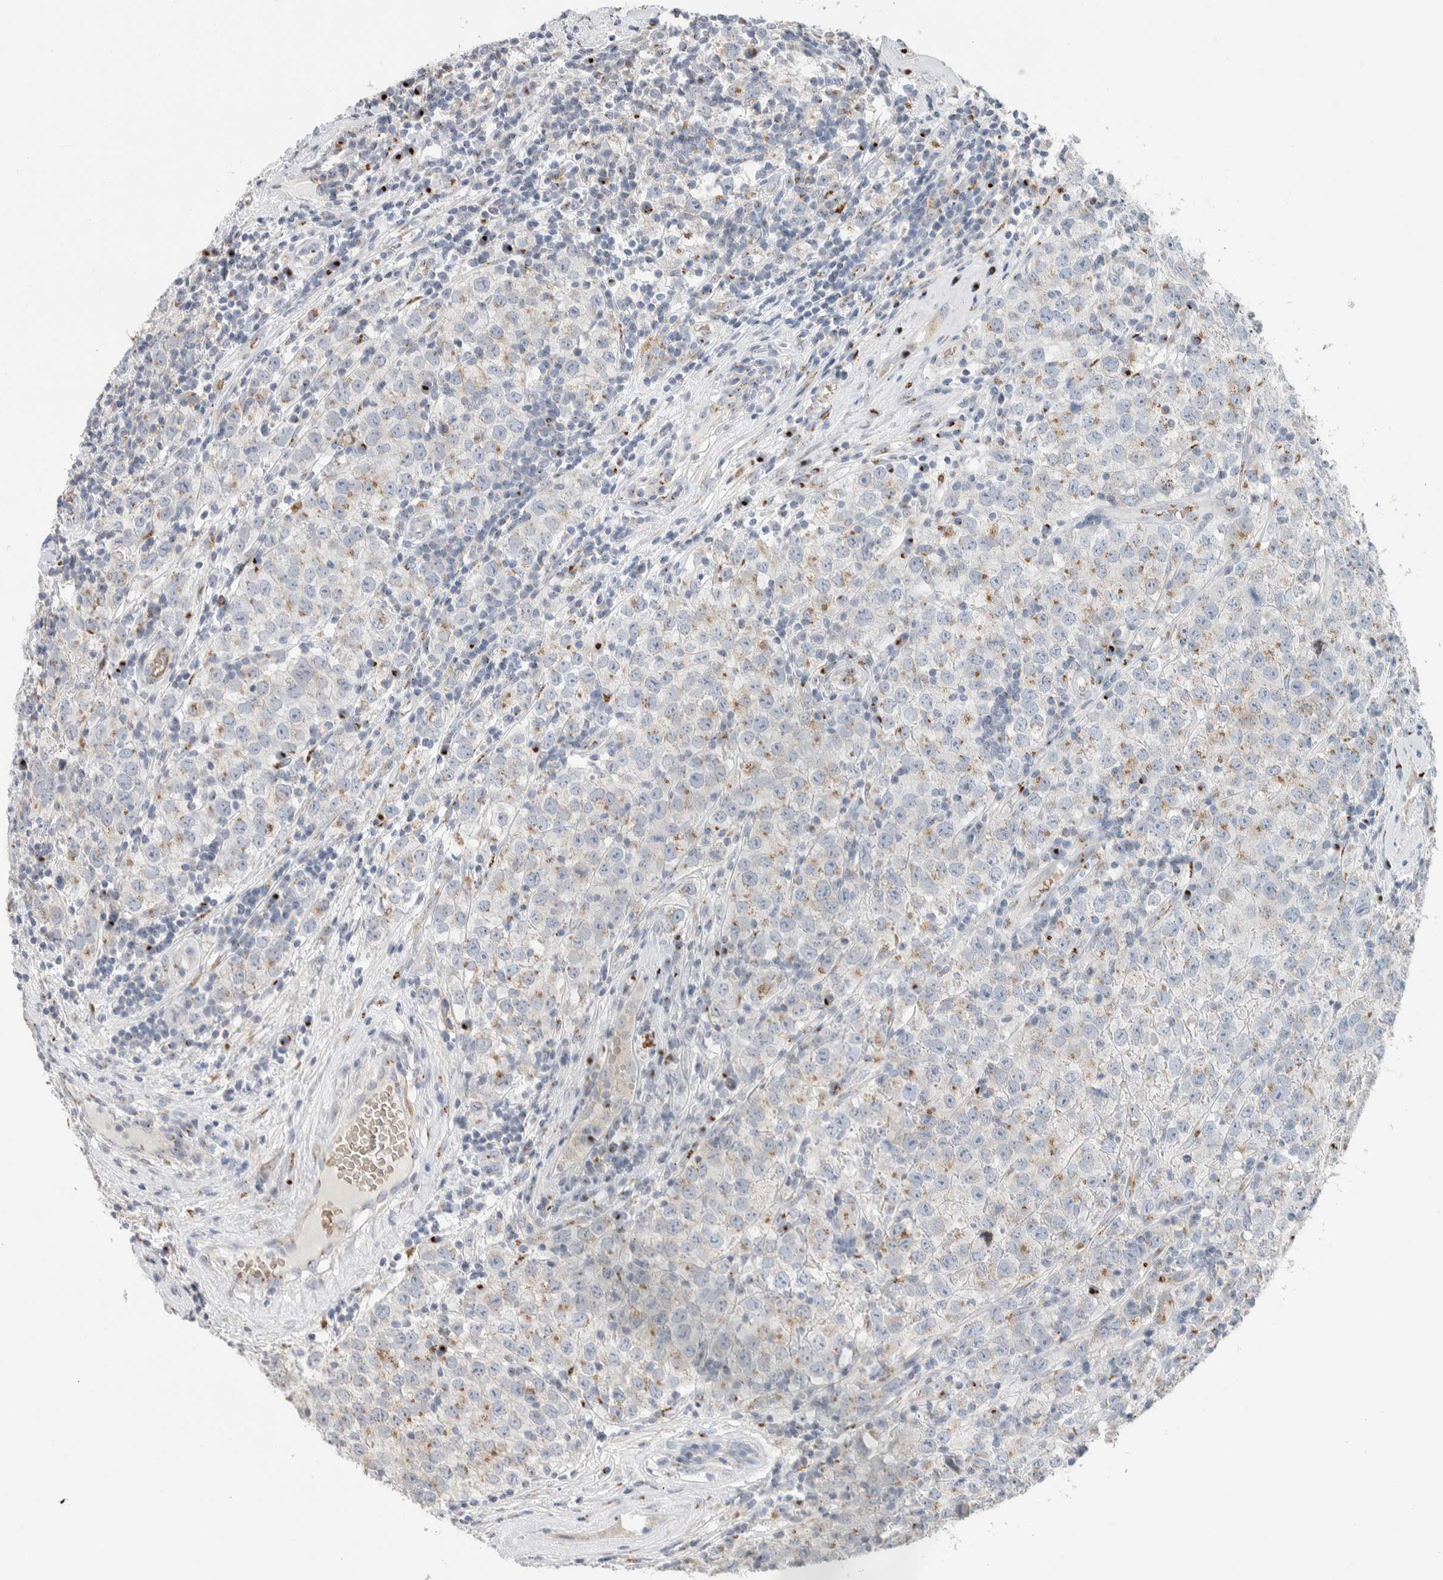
{"staining": {"intensity": "weak", "quantity": "25%-75%", "location": "cytoplasmic/membranous"}, "tissue": "testis cancer", "cell_type": "Tumor cells", "image_type": "cancer", "snomed": [{"axis": "morphology", "description": "Seminoma, NOS"}, {"axis": "morphology", "description": "Carcinoma, Embryonal, NOS"}, {"axis": "topography", "description": "Testis"}], "caption": "Tumor cells demonstrate low levels of weak cytoplasmic/membranous staining in approximately 25%-75% of cells in human testis cancer. (IHC, brightfield microscopy, high magnification).", "gene": "SLC38A10", "patient": {"sex": "male", "age": 28}}